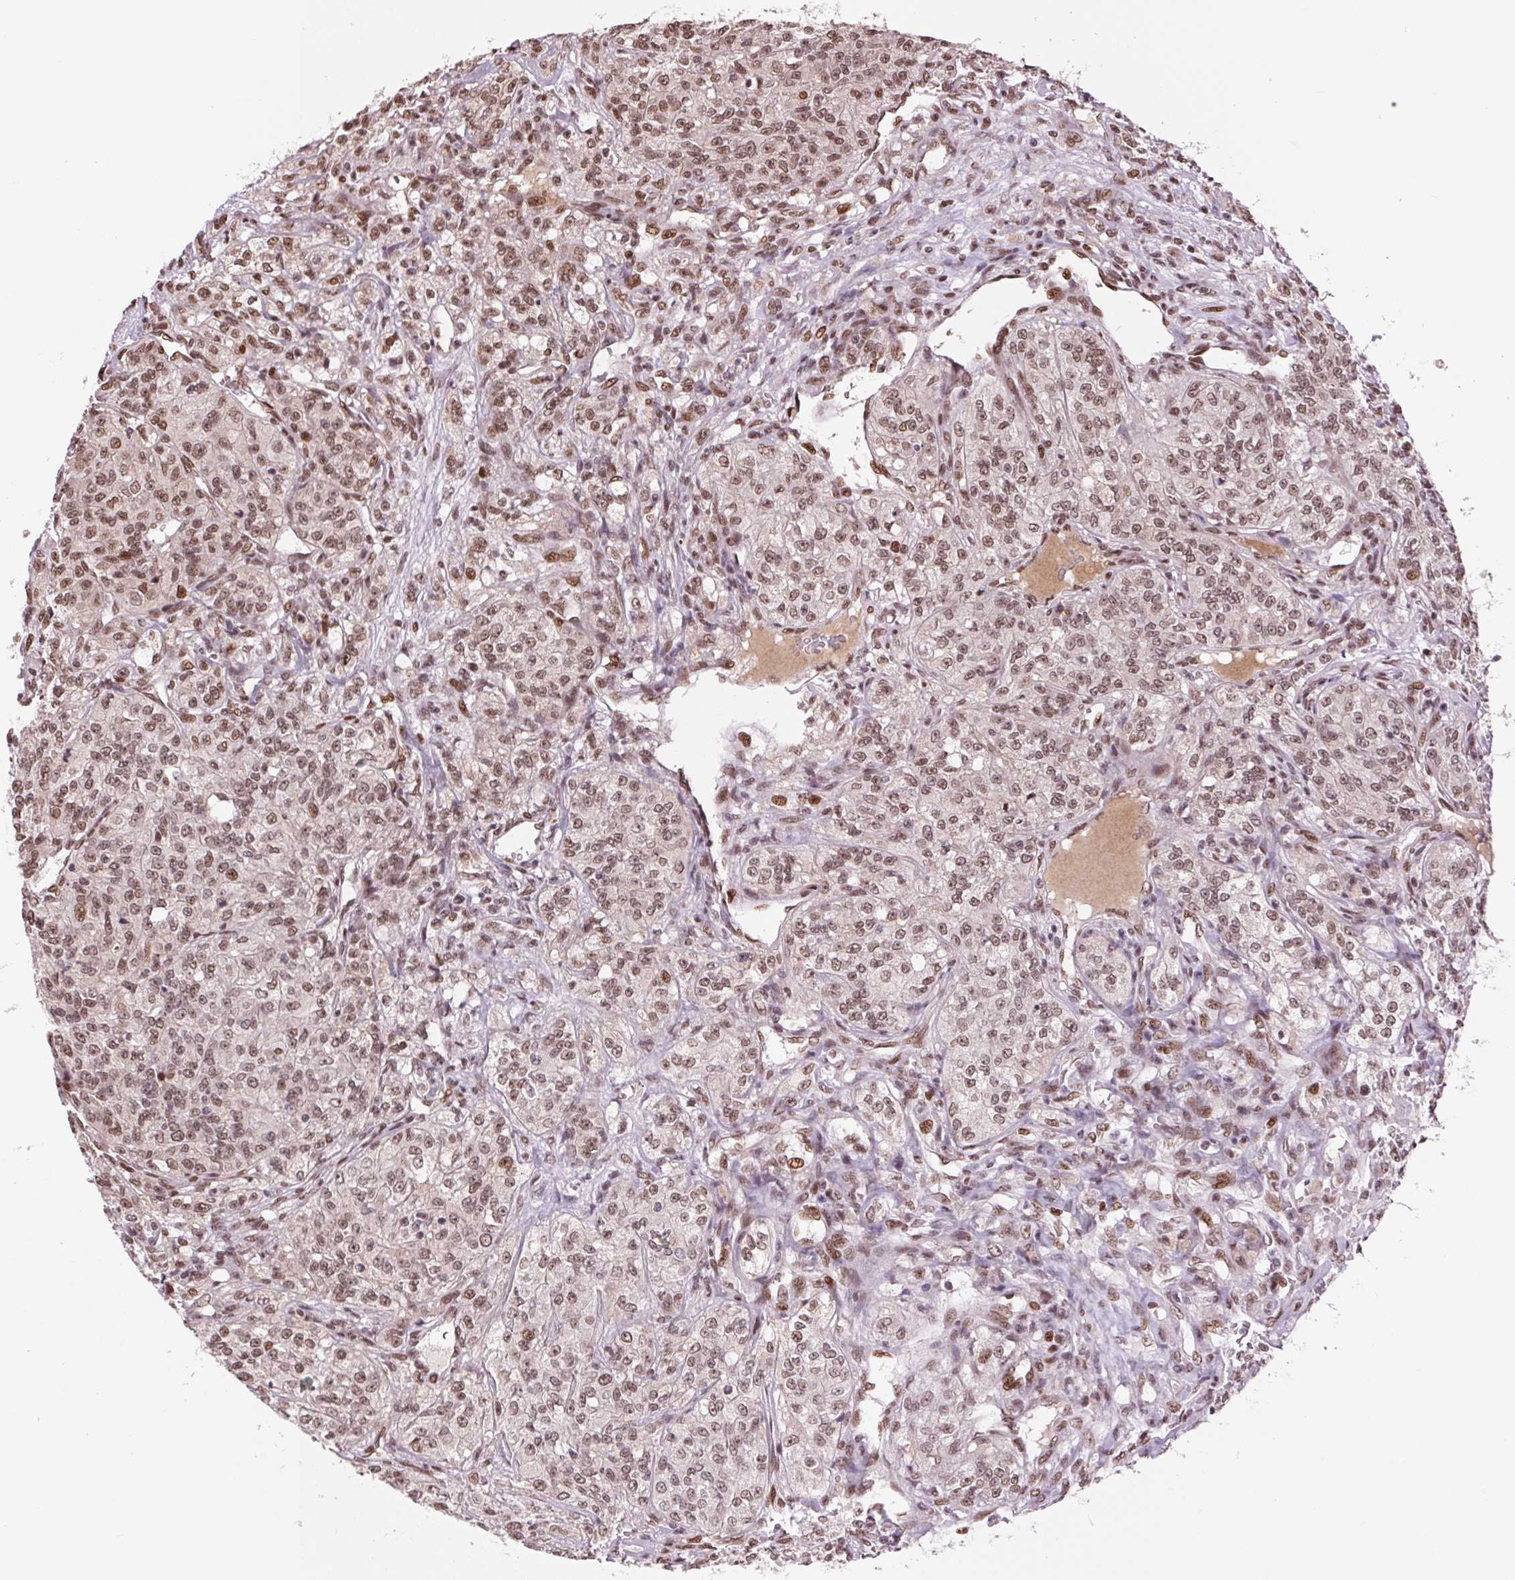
{"staining": {"intensity": "moderate", "quantity": ">75%", "location": "nuclear"}, "tissue": "renal cancer", "cell_type": "Tumor cells", "image_type": "cancer", "snomed": [{"axis": "morphology", "description": "Adenocarcinoma, NOS"}, {"axis": "topography", "description": "Kidney"}], "caption": "Immunohistochemical staining of renal cancer (adenocarcinoma) reveals medium levels of moderate nuclear positivity in about >75% of tumor cells.", "gene": "RAD23A", "patient": {"sex": "female", "age": 63}}